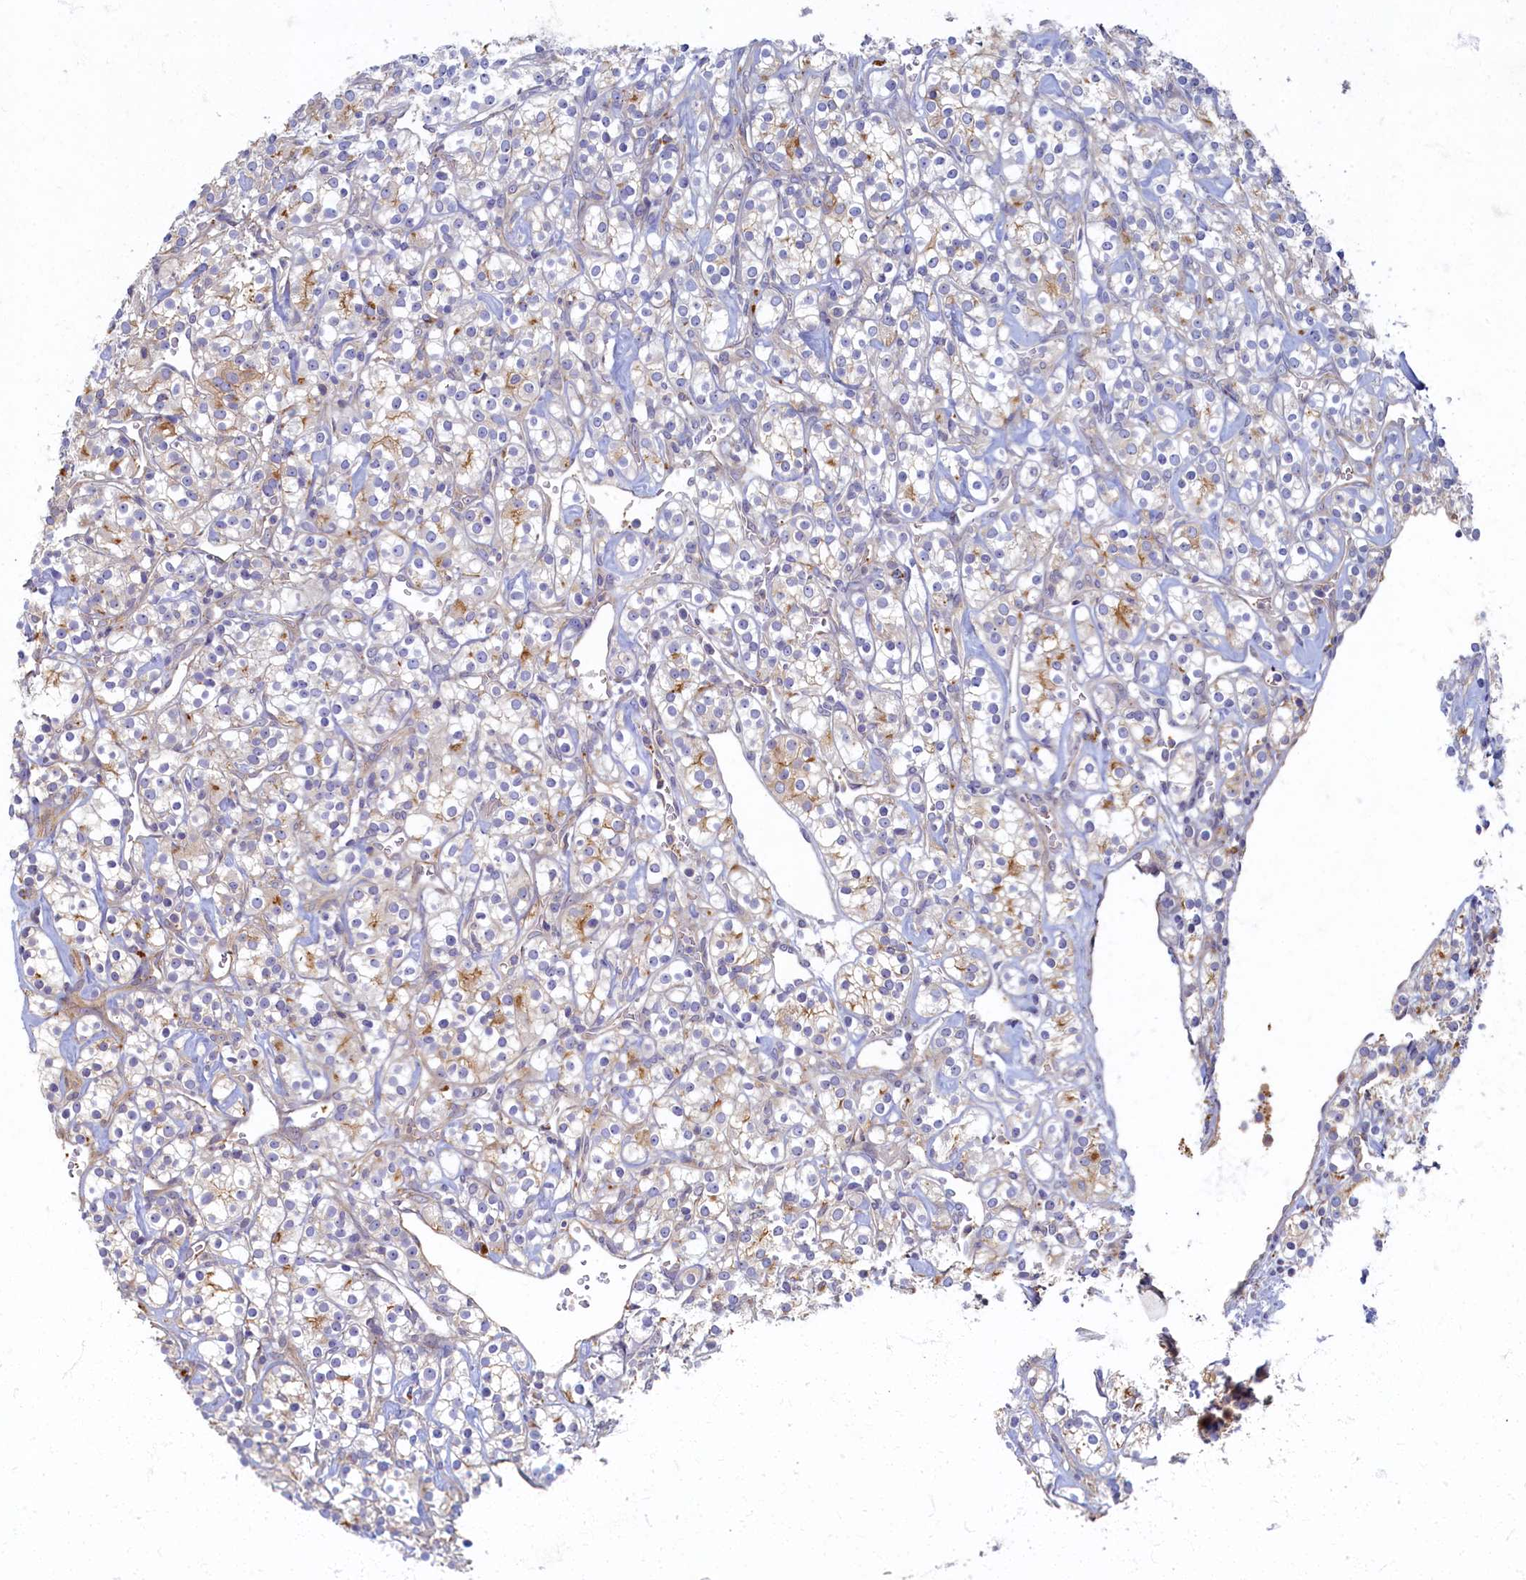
{"staining": {"intensity": "weak", "quantity": "<25%", "location": "cytoplasmic/membranous"}, "tissue": "renal cancer", "cell_type": "Tumor cells", "image_type": "cancer", "snomed": [{"axis": "morphology", "description": "Adenocarcinoma, NOS"}, {"axis": "topography", "description": "Kidney"}], "caption": "An IHC histopathology image of adenocarcinoma (renal) is shown. There is no staining in tumor cells of adenocarcinoma (renal).", "gene": "PSMG2", "patient": {"sex": "male", "age": 77}}